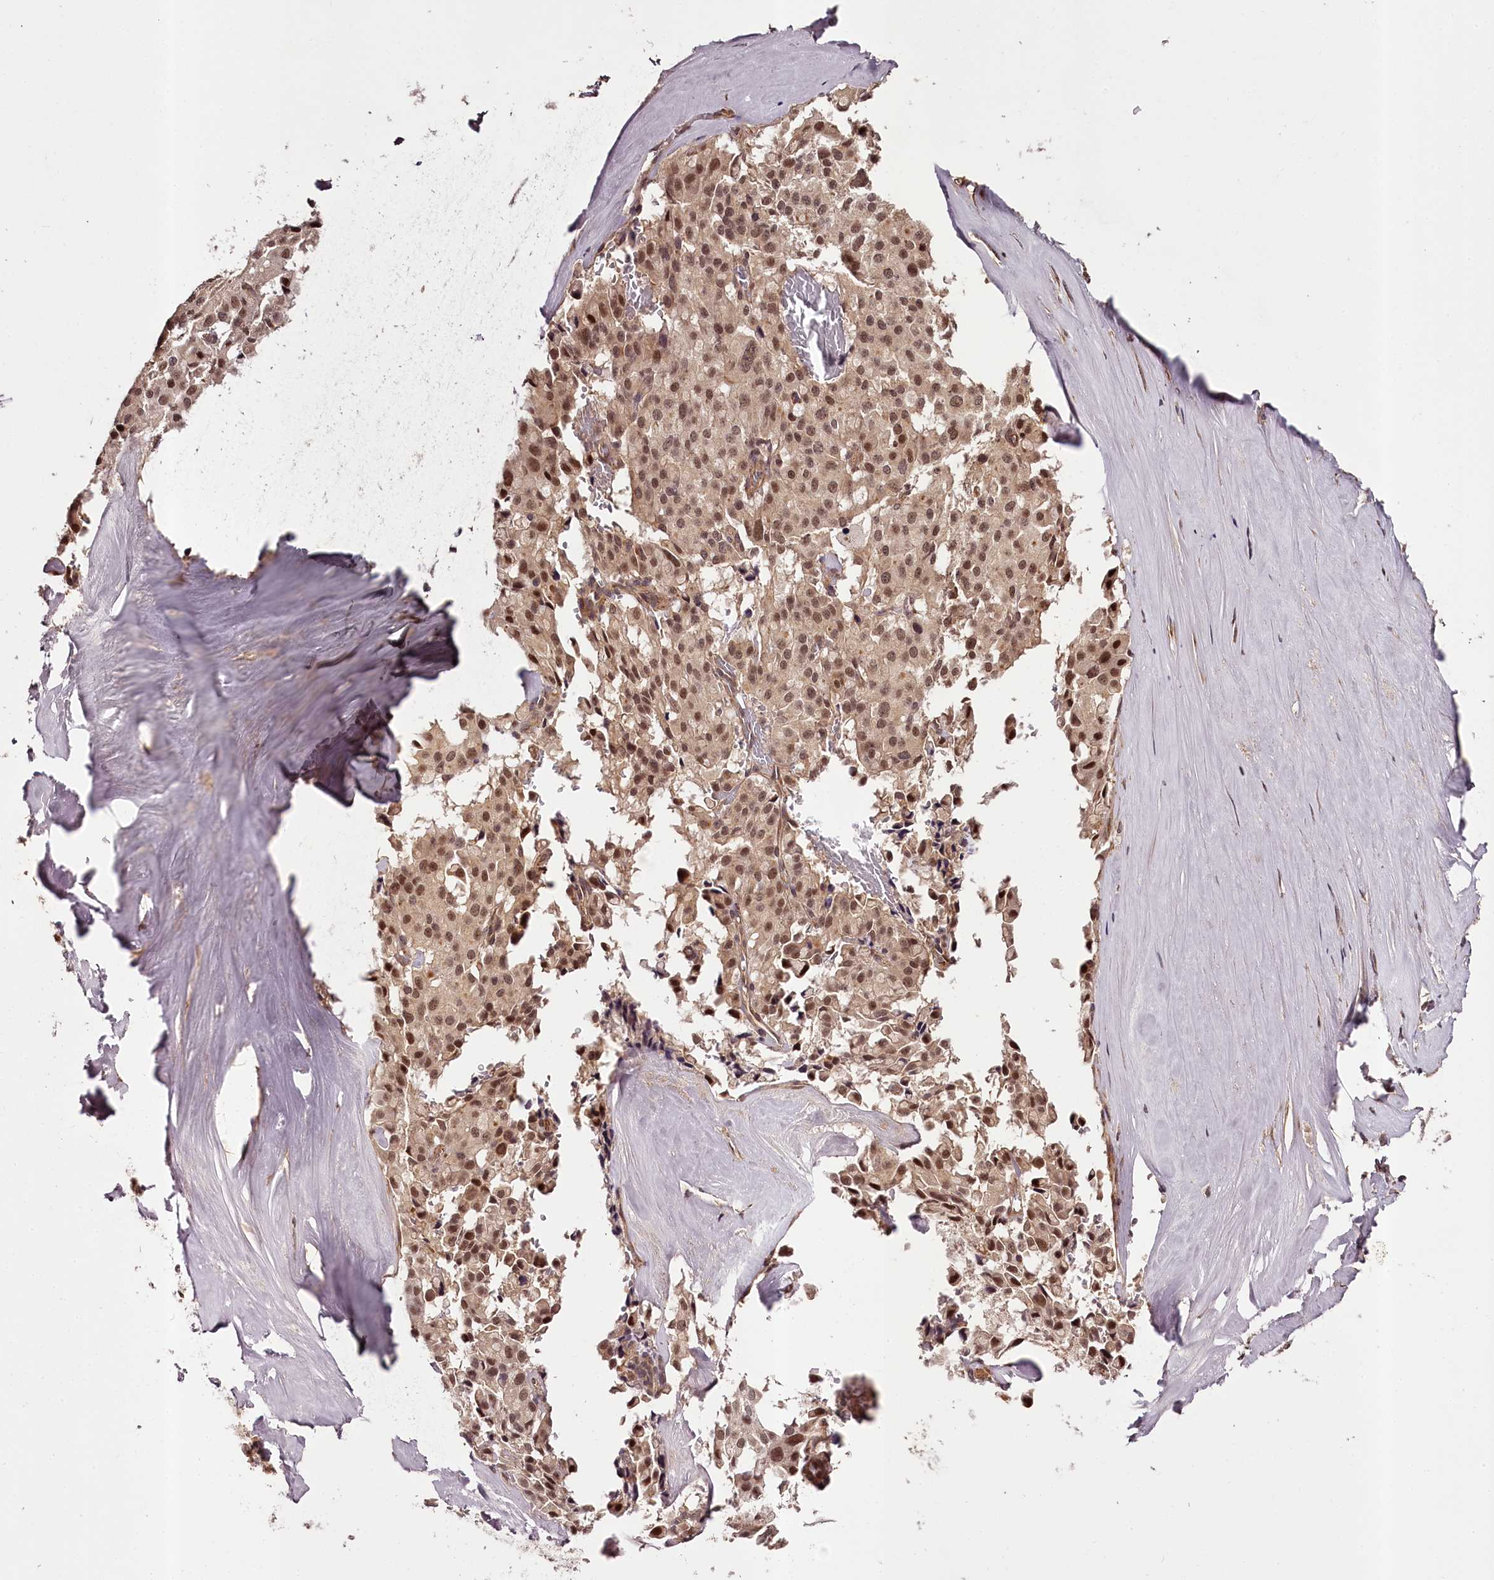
{"staining": {"intensity": "moderate", "quantity": ">75%", "location": "cytoplasmic/membranous,nuclear"}, "tissue": "pancreatic cancer", "cell_type": "Tumor cells", "image_type": "cancer", "snomed": [{"axis": "morphology", "description": "Adenocarcinoma, NOS"}, {"axis": "topography", "description": "Pancreas"}], "caption": "Pancreatic cancer tissue shows moderate cytoplasmic/membranous and nuclear expression in approximately >75% of tumor cells", "gene": "MAML3", "patient": {"sex": "male", "age": 65}}